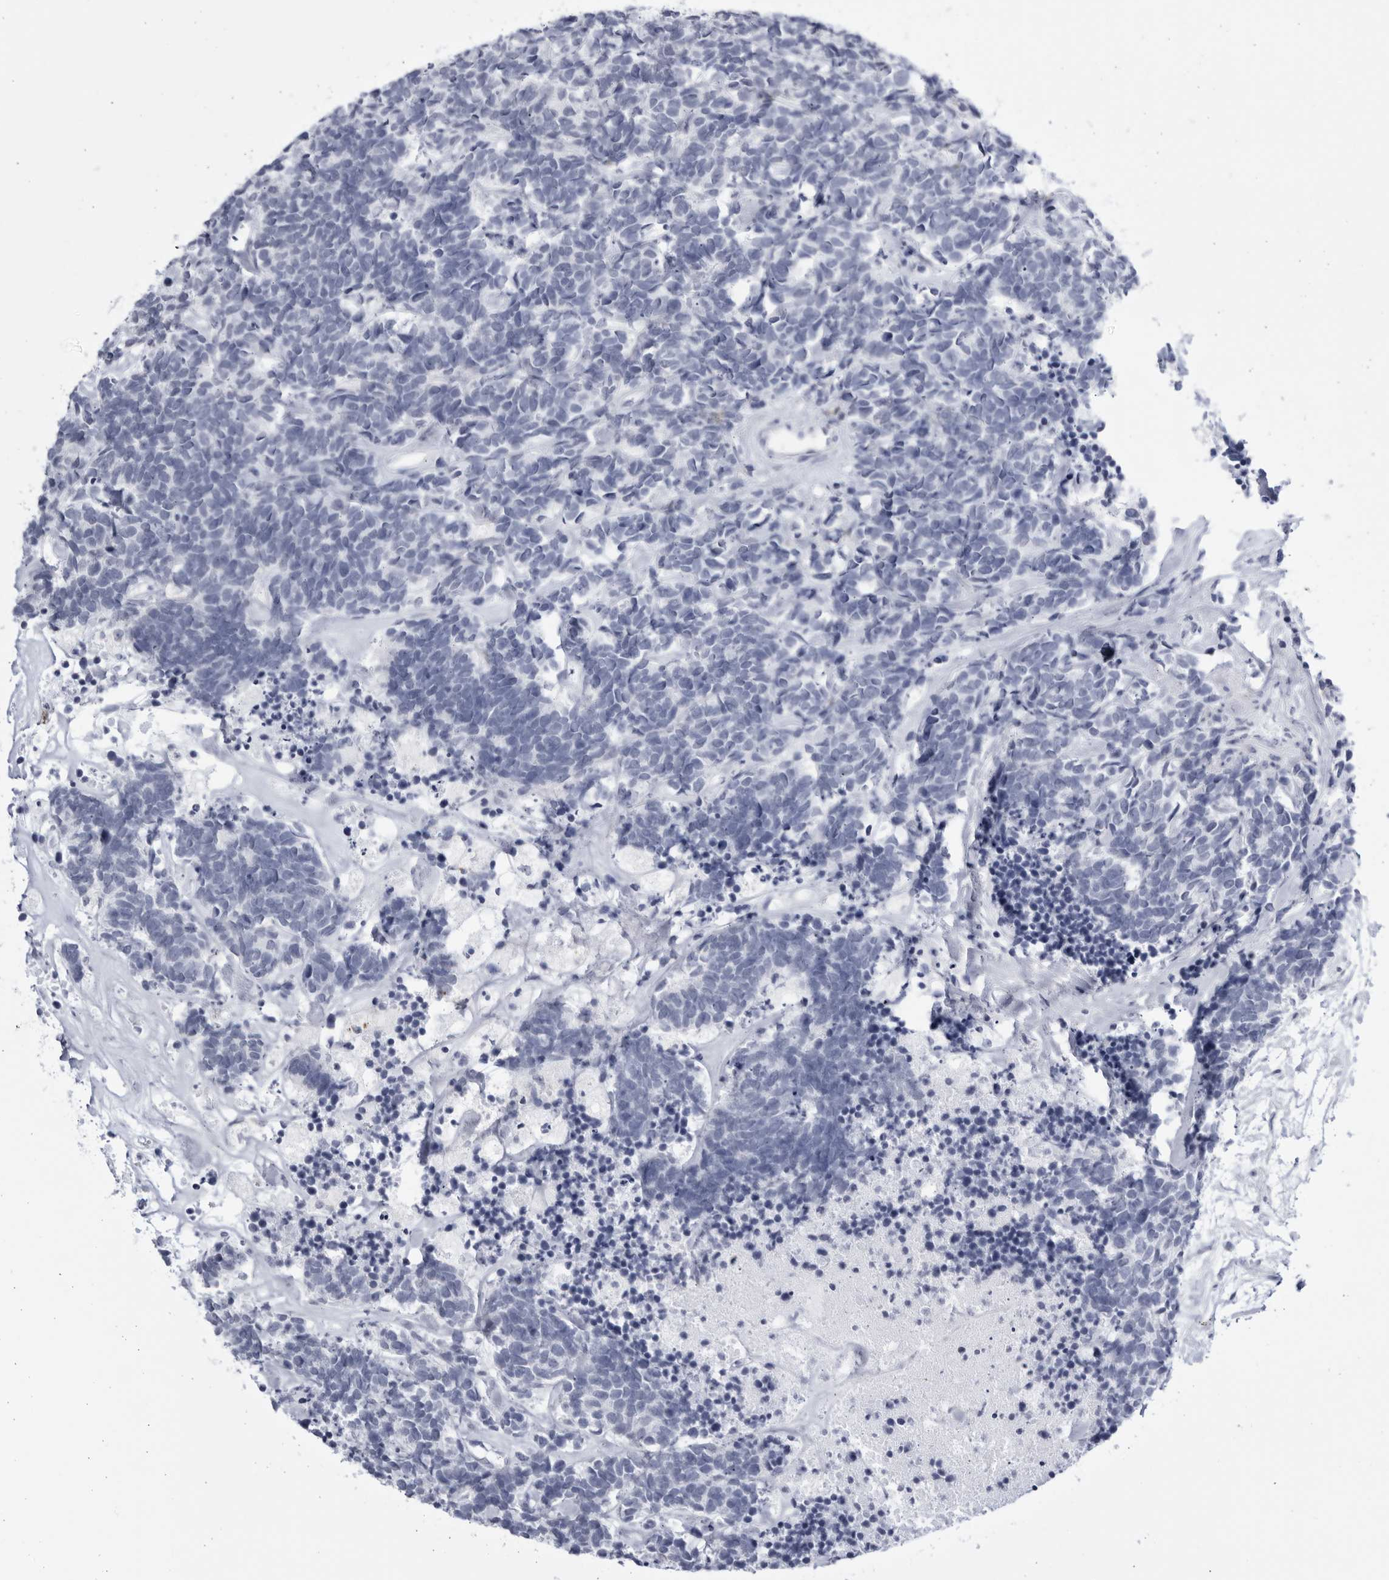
{"staining": {"intensity": "negative", "quantity": "none", "location": "none"}, "tissue": "carcinoid", "cell_type": "Tumor cells", "image_type": "cancer", "snomed": [{"axis": "morphology", "description": "Carcinoma, NOS"}, {"axis": "morphology", "description": "Carcinoid, malignant, NOS"}, {"axis": "topography", "description": "Urinary bladder"}], "caption": "Protein analysis of carcinoid displays no significant staining in tumor cells.", "gene": "CCDC181", "patient": {"sex": "male", "age": 57}}